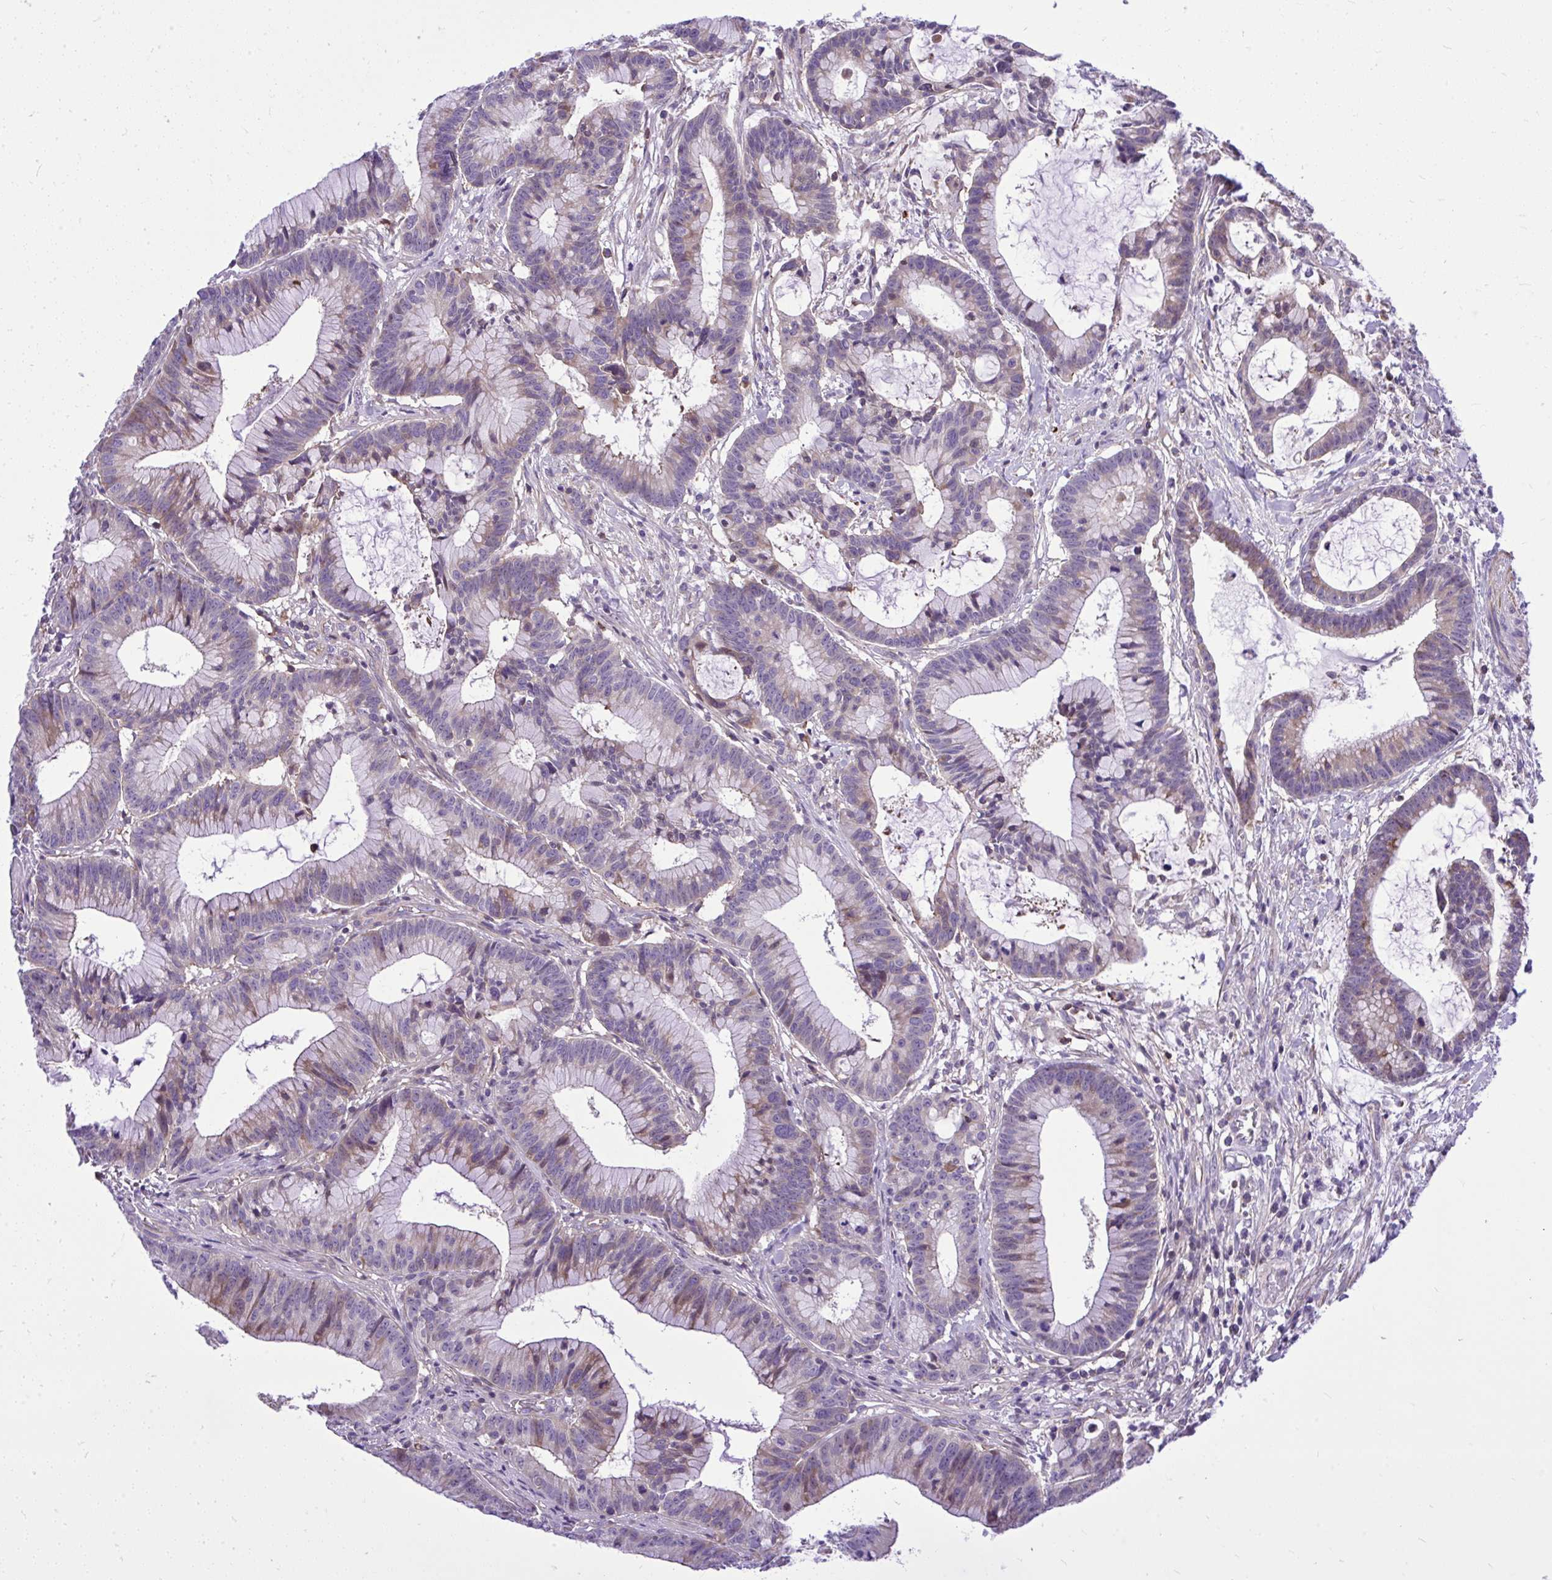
{"staining": {"intensity": "weak", "quantity": "<25%", "location": "cytoplasmic/membranous"}, "tissue": "colorectal cancer", "cell_type": "Tumor cells", "image_type": "cancer", "snomed": [{"axis": "morphology", "description": "Adenocarcinoma, NOS"}, {"axis": "topography", "description": "Colon"}], "caption": "Colorectal adenocarcinoma was stained to show a protein in brown. There is no significant expression in tumor cells.", "gene": "GRK4", "patient": {"sex": "female", "age": 78}}